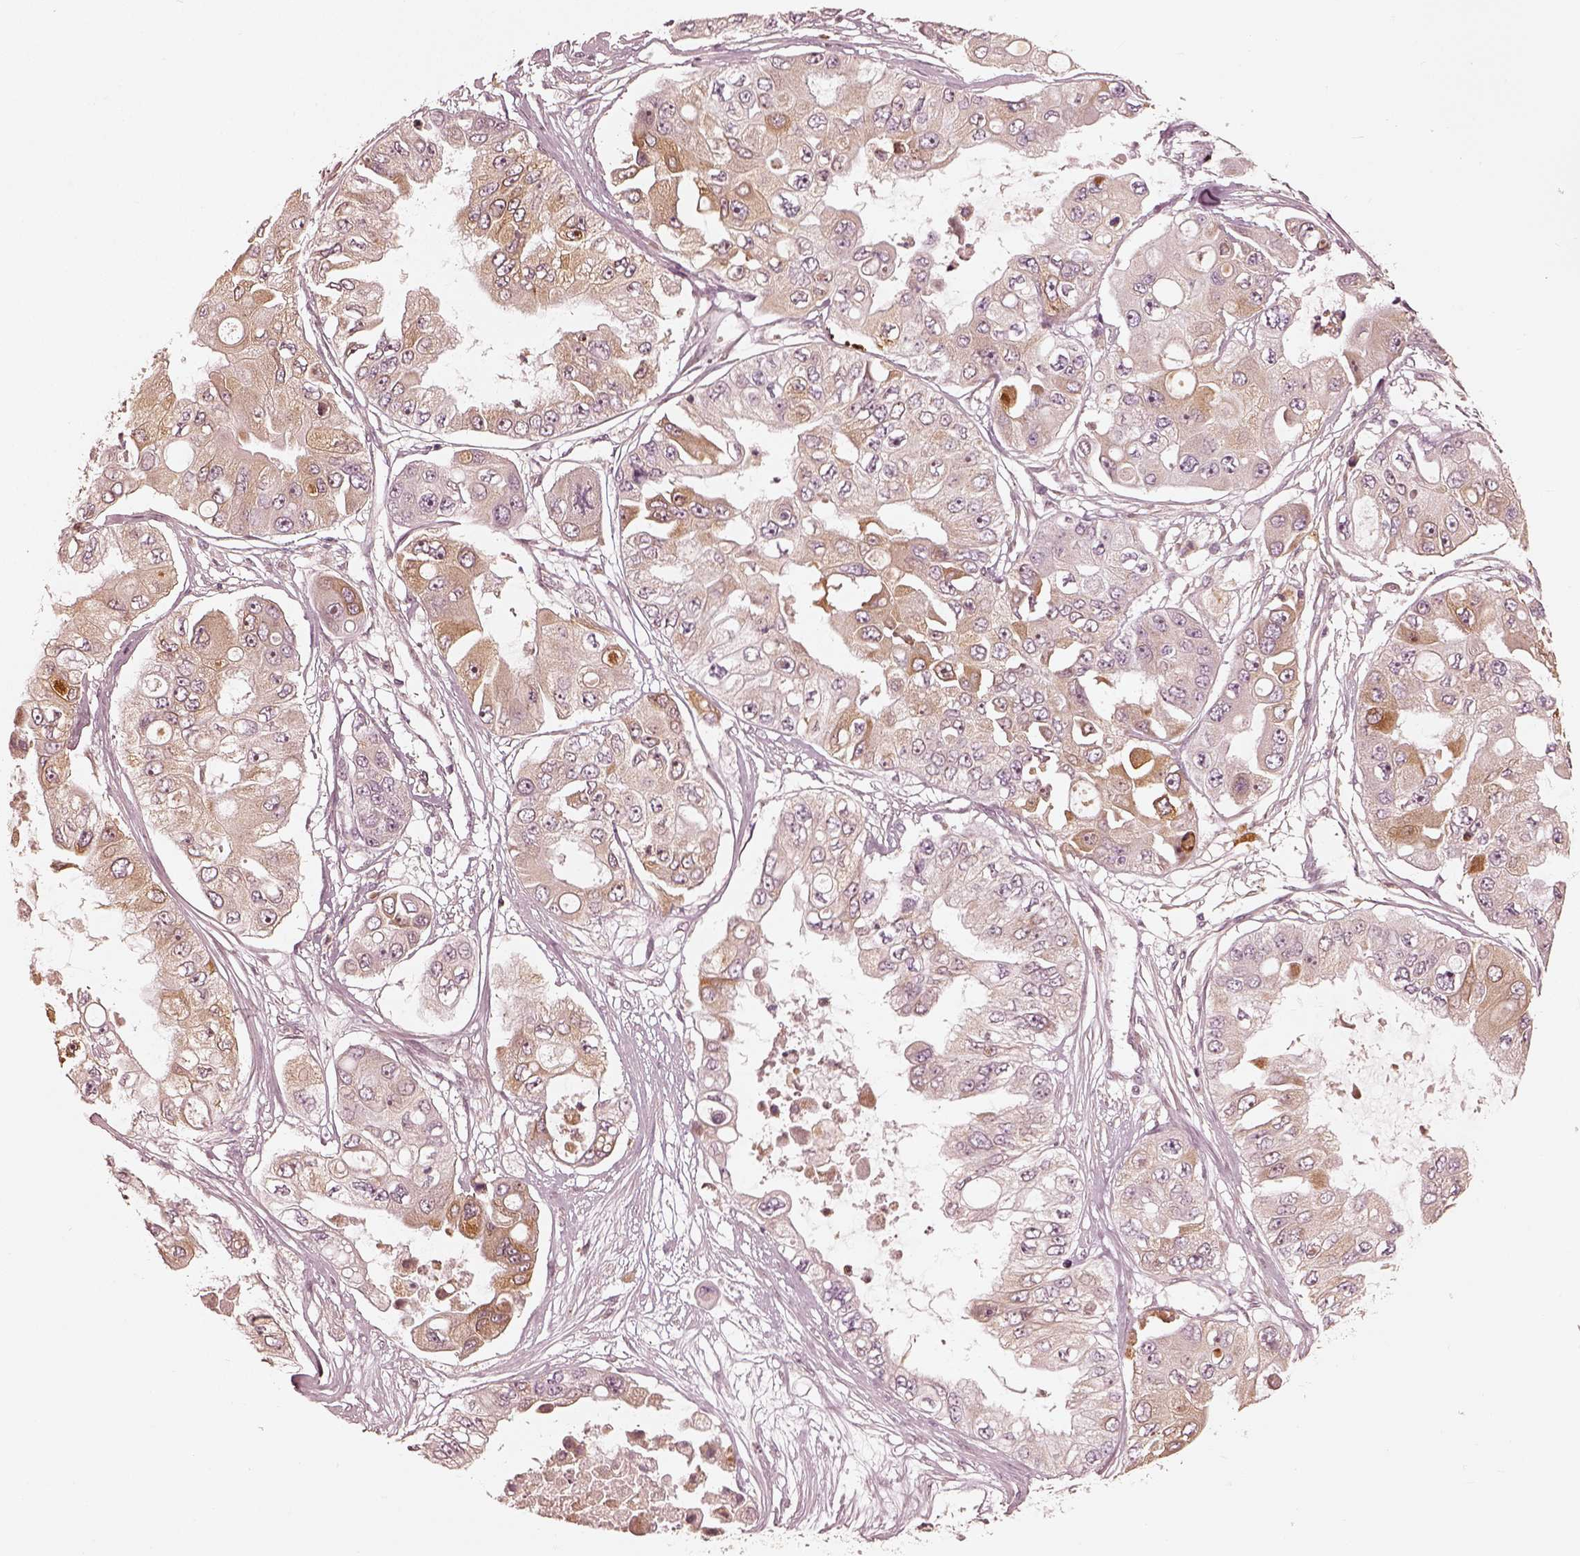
{"staining": {"intensity": "moderate", "quantity": "<25%", "location": "cytoplasmic/membranous"}, "tissue": "ovarian cancer", "cell_type": "Tumor cells", "image_type": "cancer", "snomed": [{"axis": "morphology", "description": "Cystadenocarcinoma, serous, NOS"}, {"axis": "topography", "description": "Ovary"}], "caption": "This micrograph shows ovarian cancer stained with immunohistochemistry (IHC) to label a protein in brown. The cytoplasmic/membranous of tumor cells show moderate positivity for the protein. Nuclei are counter-stained blue.", "gene": "WLS", "patient": {"sex": "female", "age": 56}}